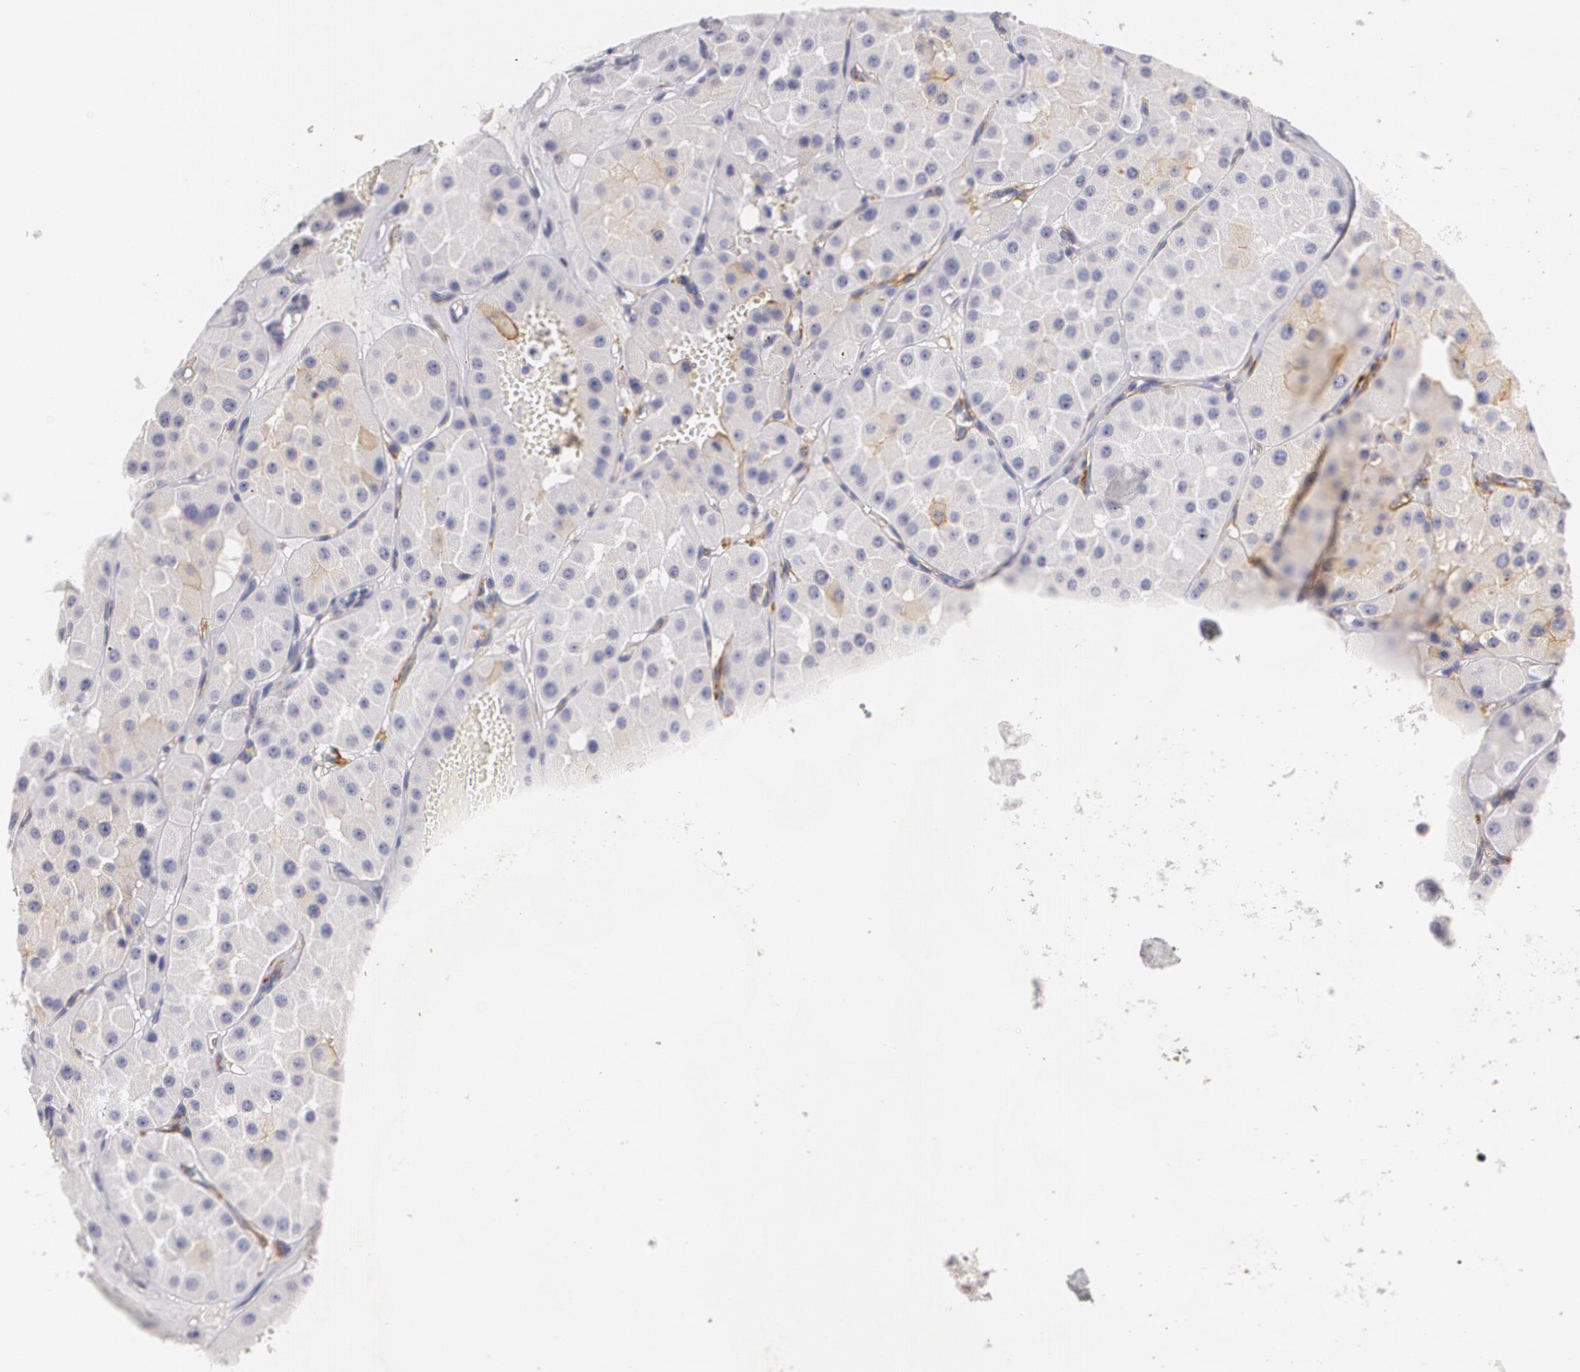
{"staining": {"intensity": "weak", "quantity": "<25%", "location": "cytoplasmic/membranous"}, "tissue": "renal cancer", "cell_type": "Tumor cells", "image_type": "cancer", "snomed": [{"axis": "morphology", "description": "Adenocarcinoma, uncertain malignant potential"}, {"axis": "topography", "description": "Kidney"}], "caption": "Tumor cells show no significant protein staining in renal cancer.", "gene": "NGFR", "patient": {"sex": "male", "age": 63}}